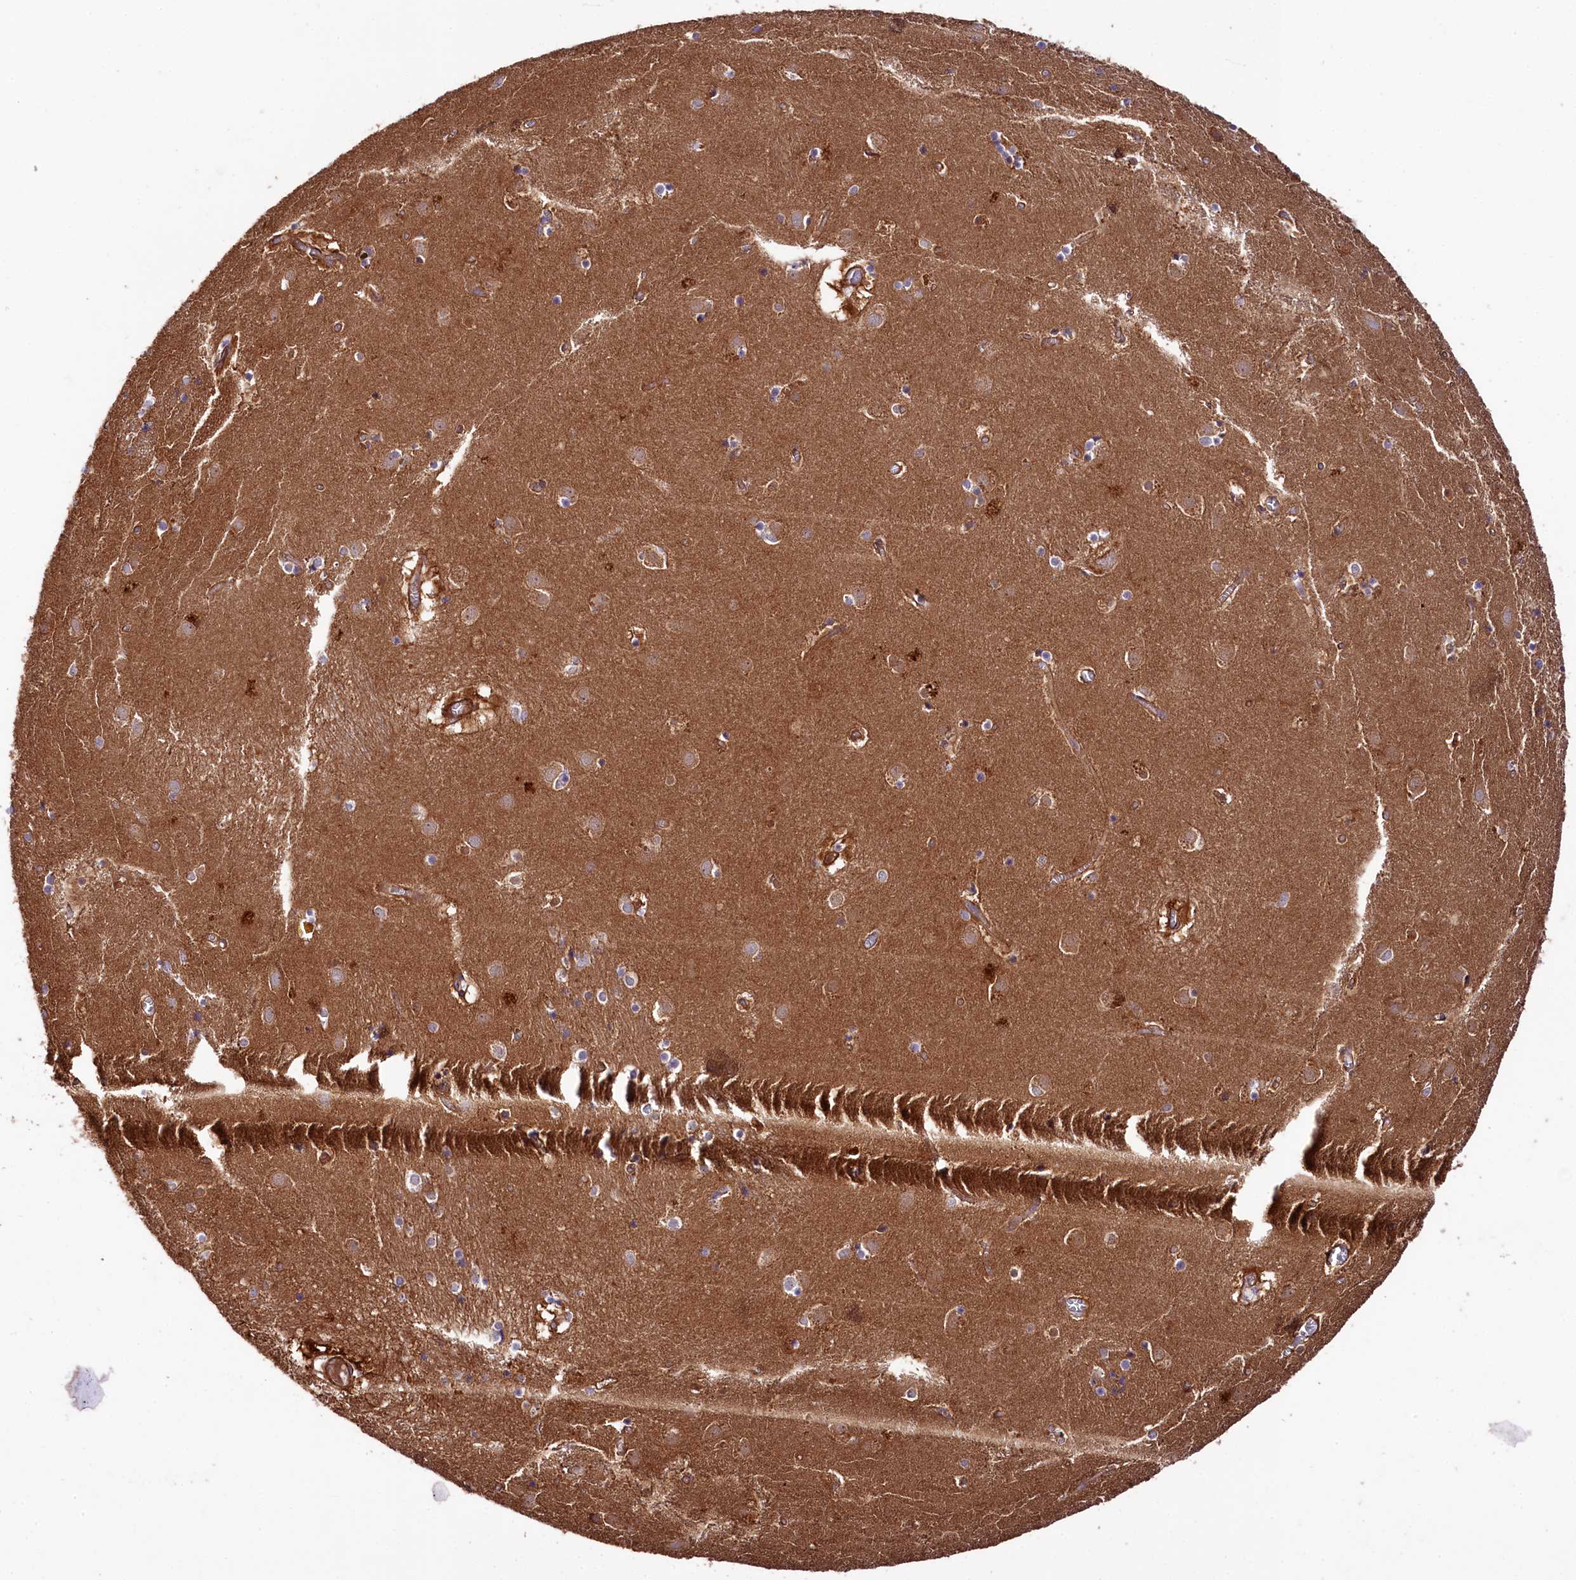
{"staining": {"intensity": "moderate", "quantity": "<25%", "location": "cytoplasmic/membranous"}, "tissue": "caudate", "cell_type": "Glial cells", "image_type": "normal", "snomed": [{"axis": "morphology", "description": "Normal tissue, NOS"}, {"axis": "topography", "description": "Lateral ventricle wall"}], "caption": "Immunohistochemistry (IHC) staining of benign caudate, which displays low levels of moderate cytoplasmic/membranous staining in about <25% of glial cells indicating moderate cytoplasmic/membranous protein staining. The staining was performed using DAB (brown) for protein detection and nuclei were counterstained in hematoxylin (blue).", "gene": "SPATS2", "patient": {"sex": "male", "age": 70}}